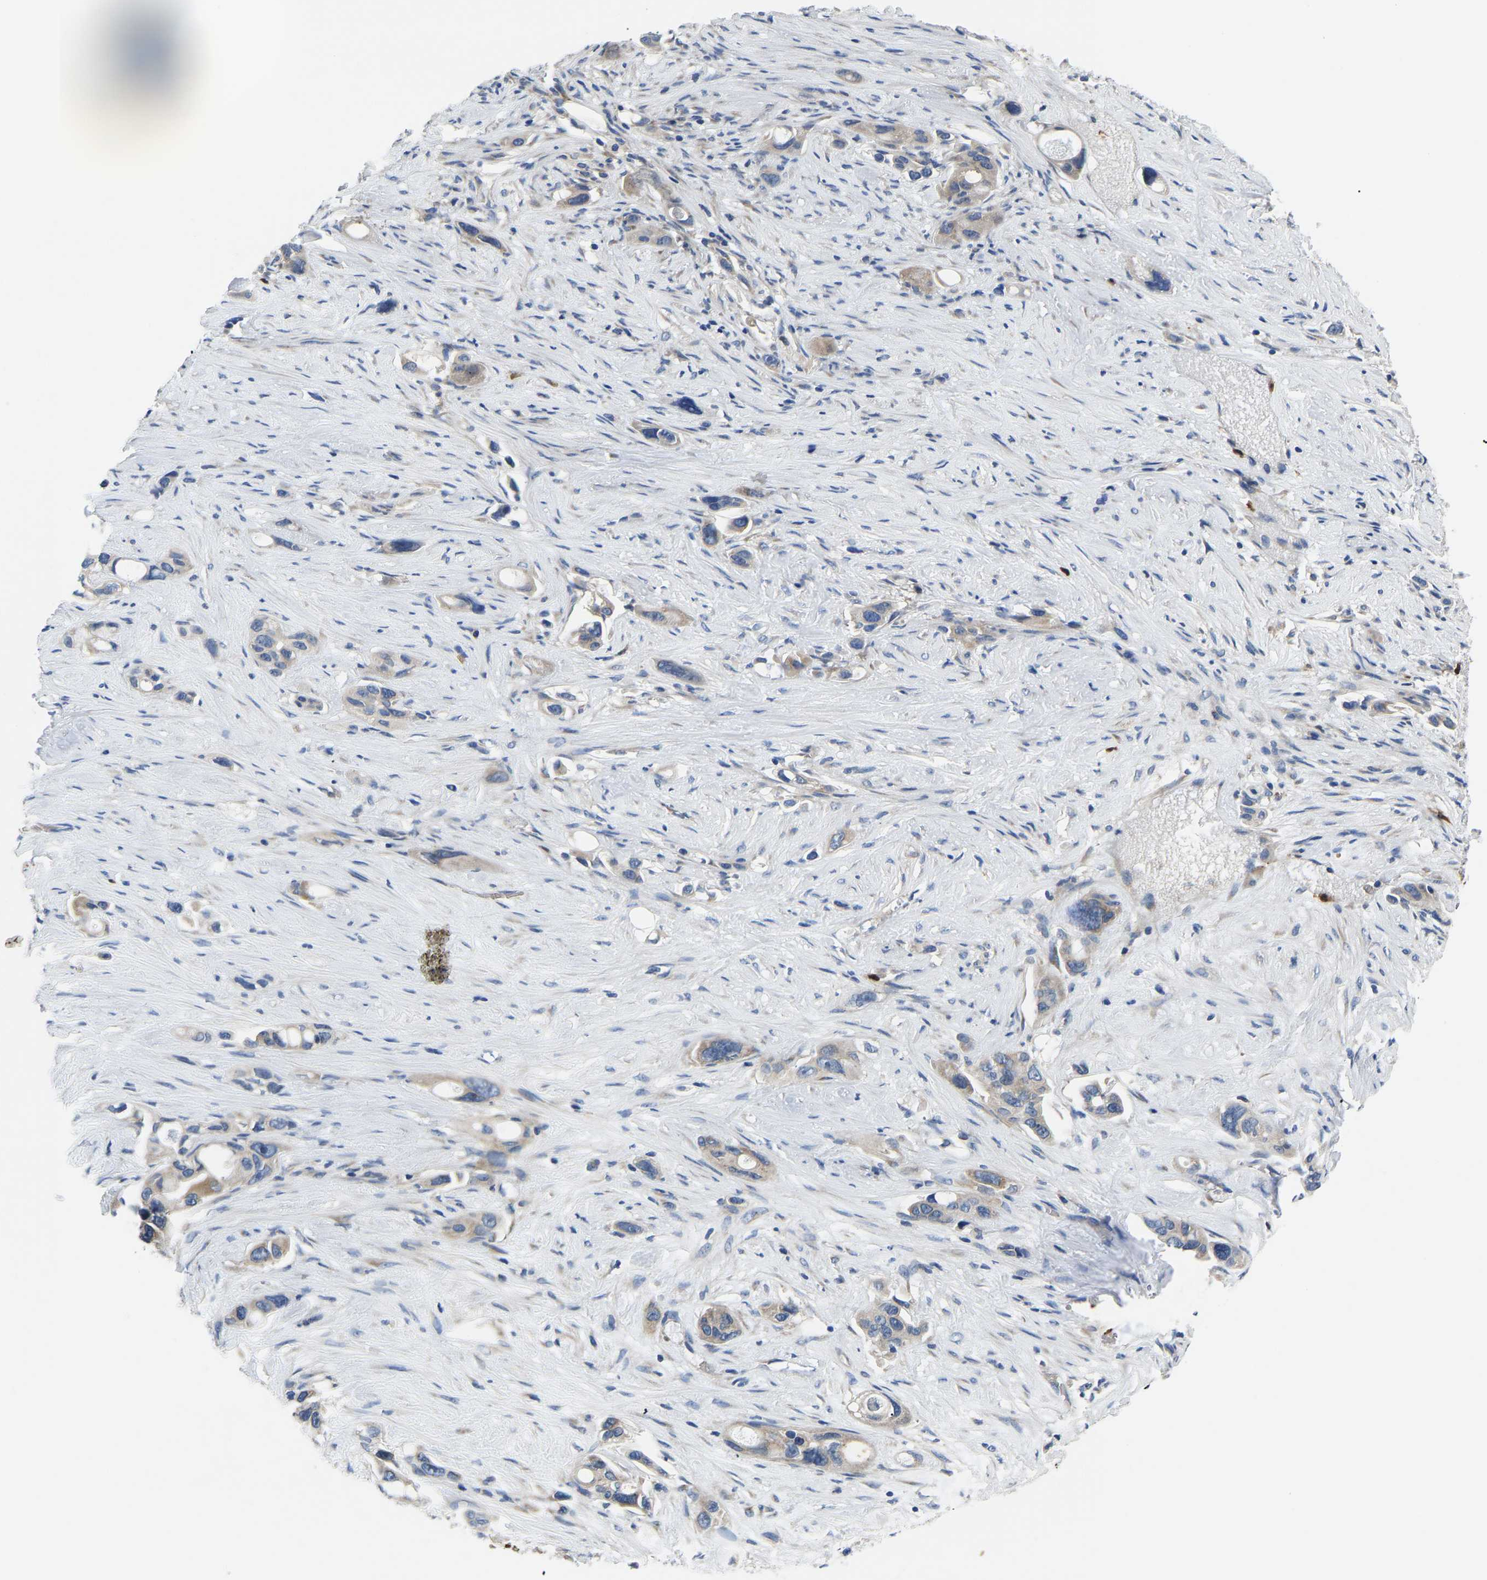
{"staining": {"intensity": "weak", "quantity": ">75%", "location": "cytoplasmic/membranous"}, "tissue": "pancreatic cancer", "cell_type": "Tumor cells", "image_type": "cancer", "snomed": [{"axis": "morphology", "description": "Adenocarcinoma, NOS"}, {"axis": "topography", "description": "Pancreas"}], "caption": "Pancreatic cancer tissue displays weak cytoplasmic/membranous positivity in about >75% of tumor cells, visualized by immunohistochemistry. Using DAB (3,3'-diaminobenzidine) (brown) and hematoxylin (blue) stains, captured at high magnification using brightfield microscopy.", "gene": "TOR1B", "patient": {"sex": "male", "age": 53}}